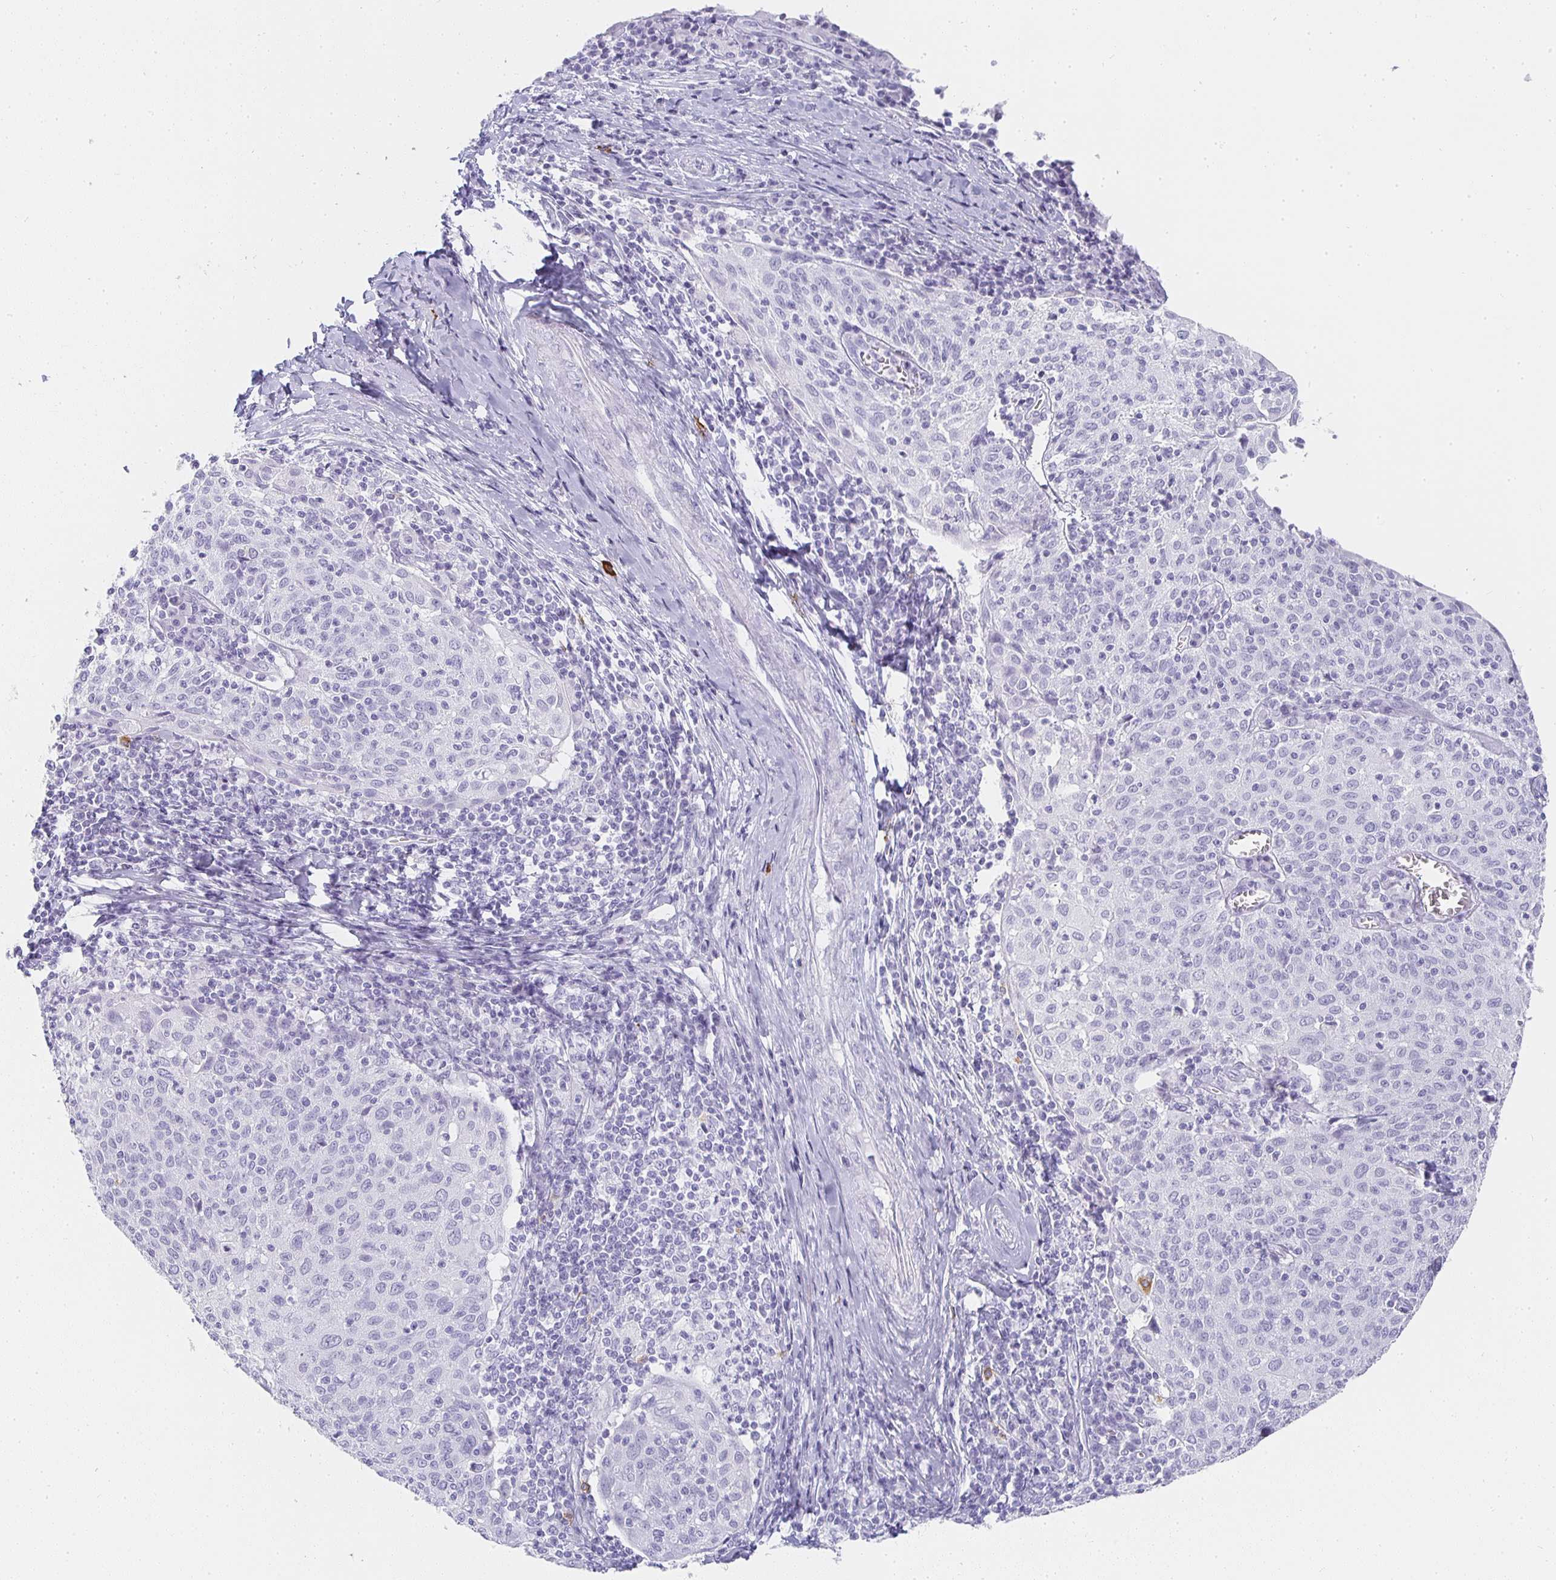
{"staining": {"intensity": "negative", "quantity": "none", "location": "none"}, "tissue": "cervical cancer", "cell_type": "Tumor cells", "image_type": "cancer", "snomed": [{"axis": "morphology", "description": "Squamous cell carcinoma, NOS"}, {"axis": "topography", "description": "Cervix"}], "caption": "Human cervical cancer (squamous cell carcinoma) stained for a protein using immunohistochemistry shows no positivity in tumor cells.", "gene": "TPSD1", "patient": {"sex": "female", "age": 52}}